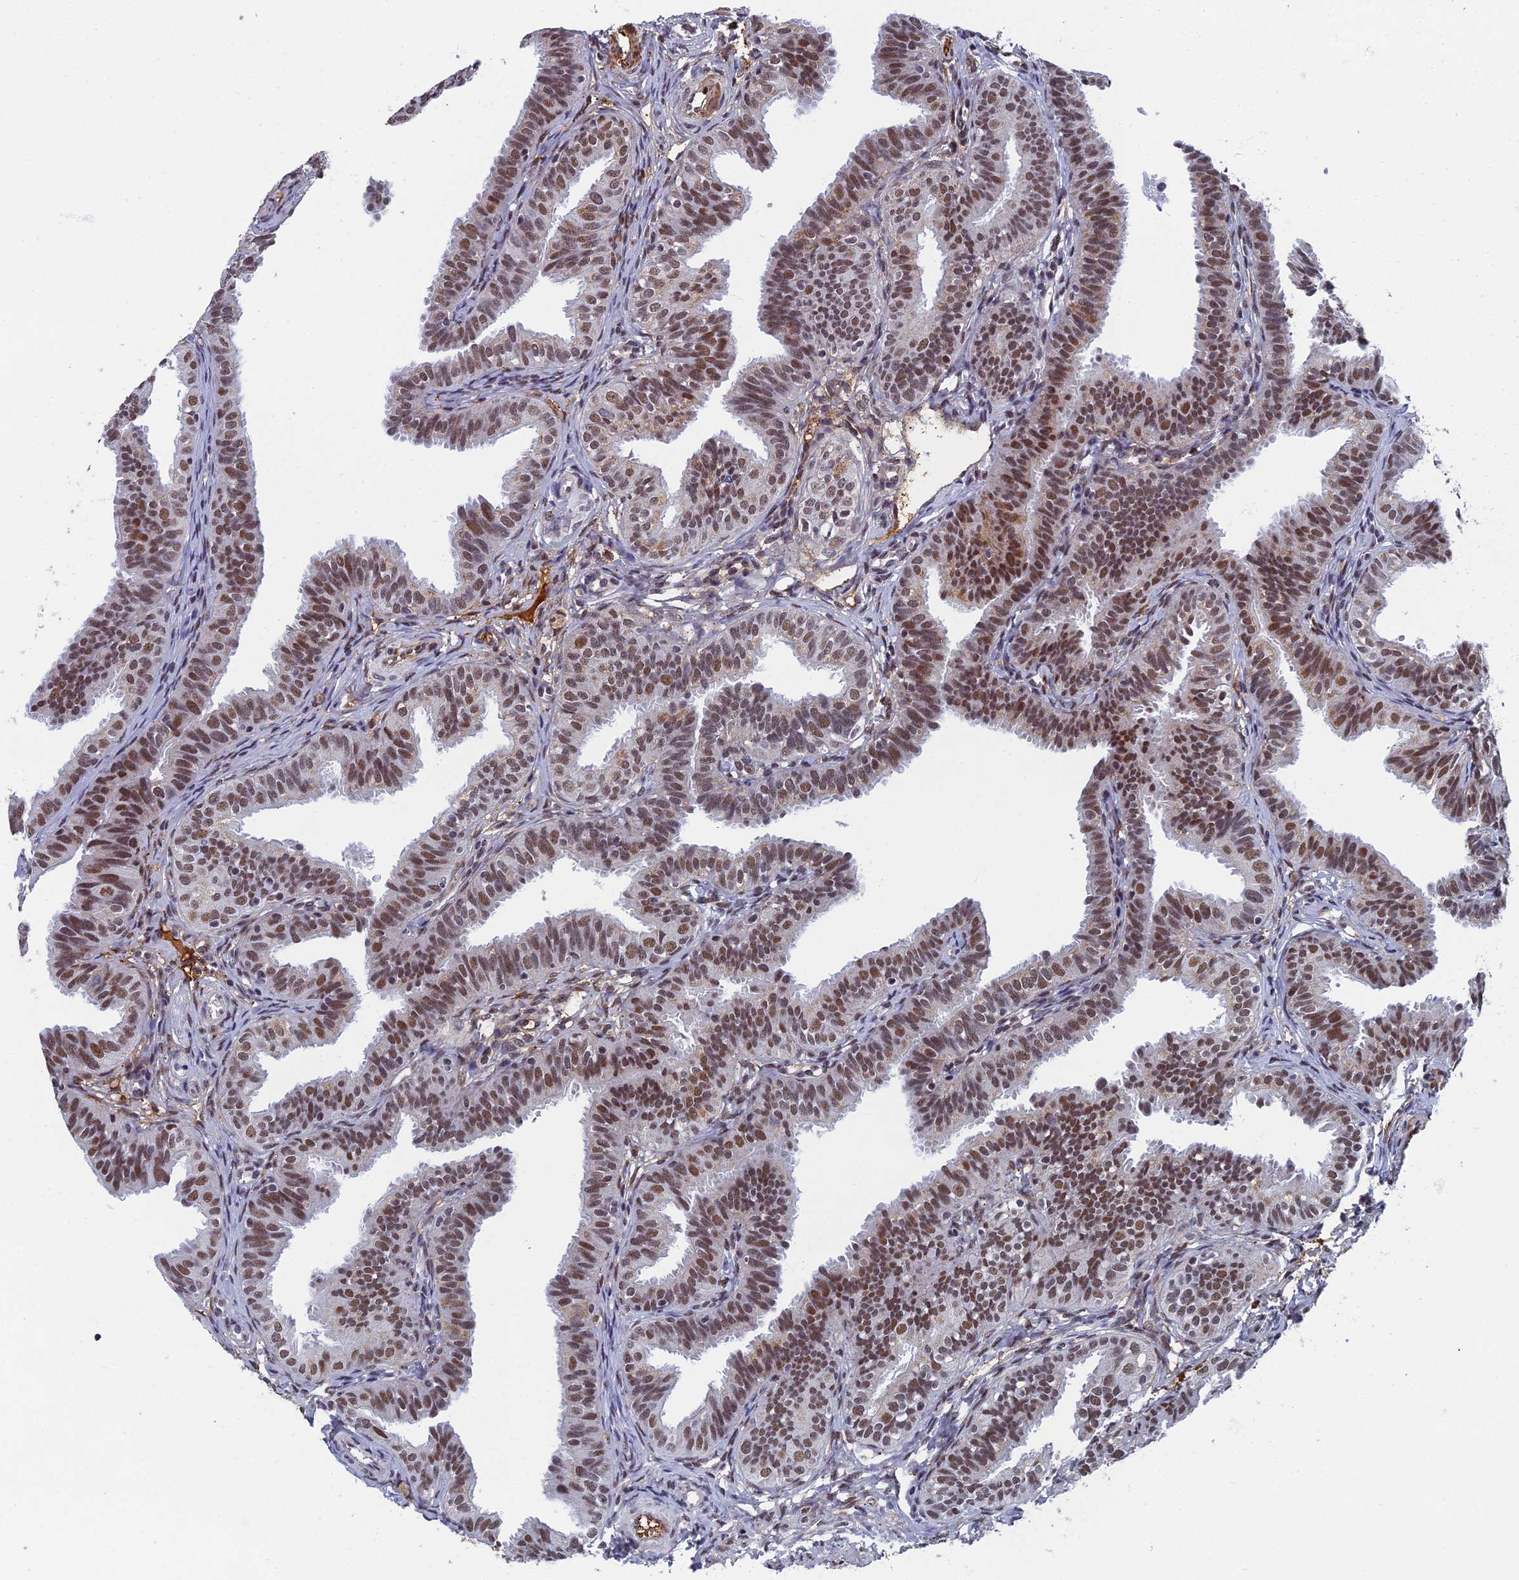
{"staining": {"intensity": "strong", "quantity": ">75%", "location": "nuclear"}, "tissue": "fallopian tube", "cell_type": "Glandular cells", "image_type": "normal", "snomed": [{"axis": "morphology", "description": "Normal tissue, NOS"}, {"axis": "topography", "description": "Fallopian tube"}], "caption": "Immunohistochemistry staining of normal fallopian tube, which displays high levels of strong nuclear positivity in about >75% of glandular cells indicating strong nuclear protein staining. The staining was performed using DAB (brown) for protein detection and nuclei were counterstained in hematoxylin (blue).", "gene": "TAF13", "patient": {"sex": "female", "age": 35}}